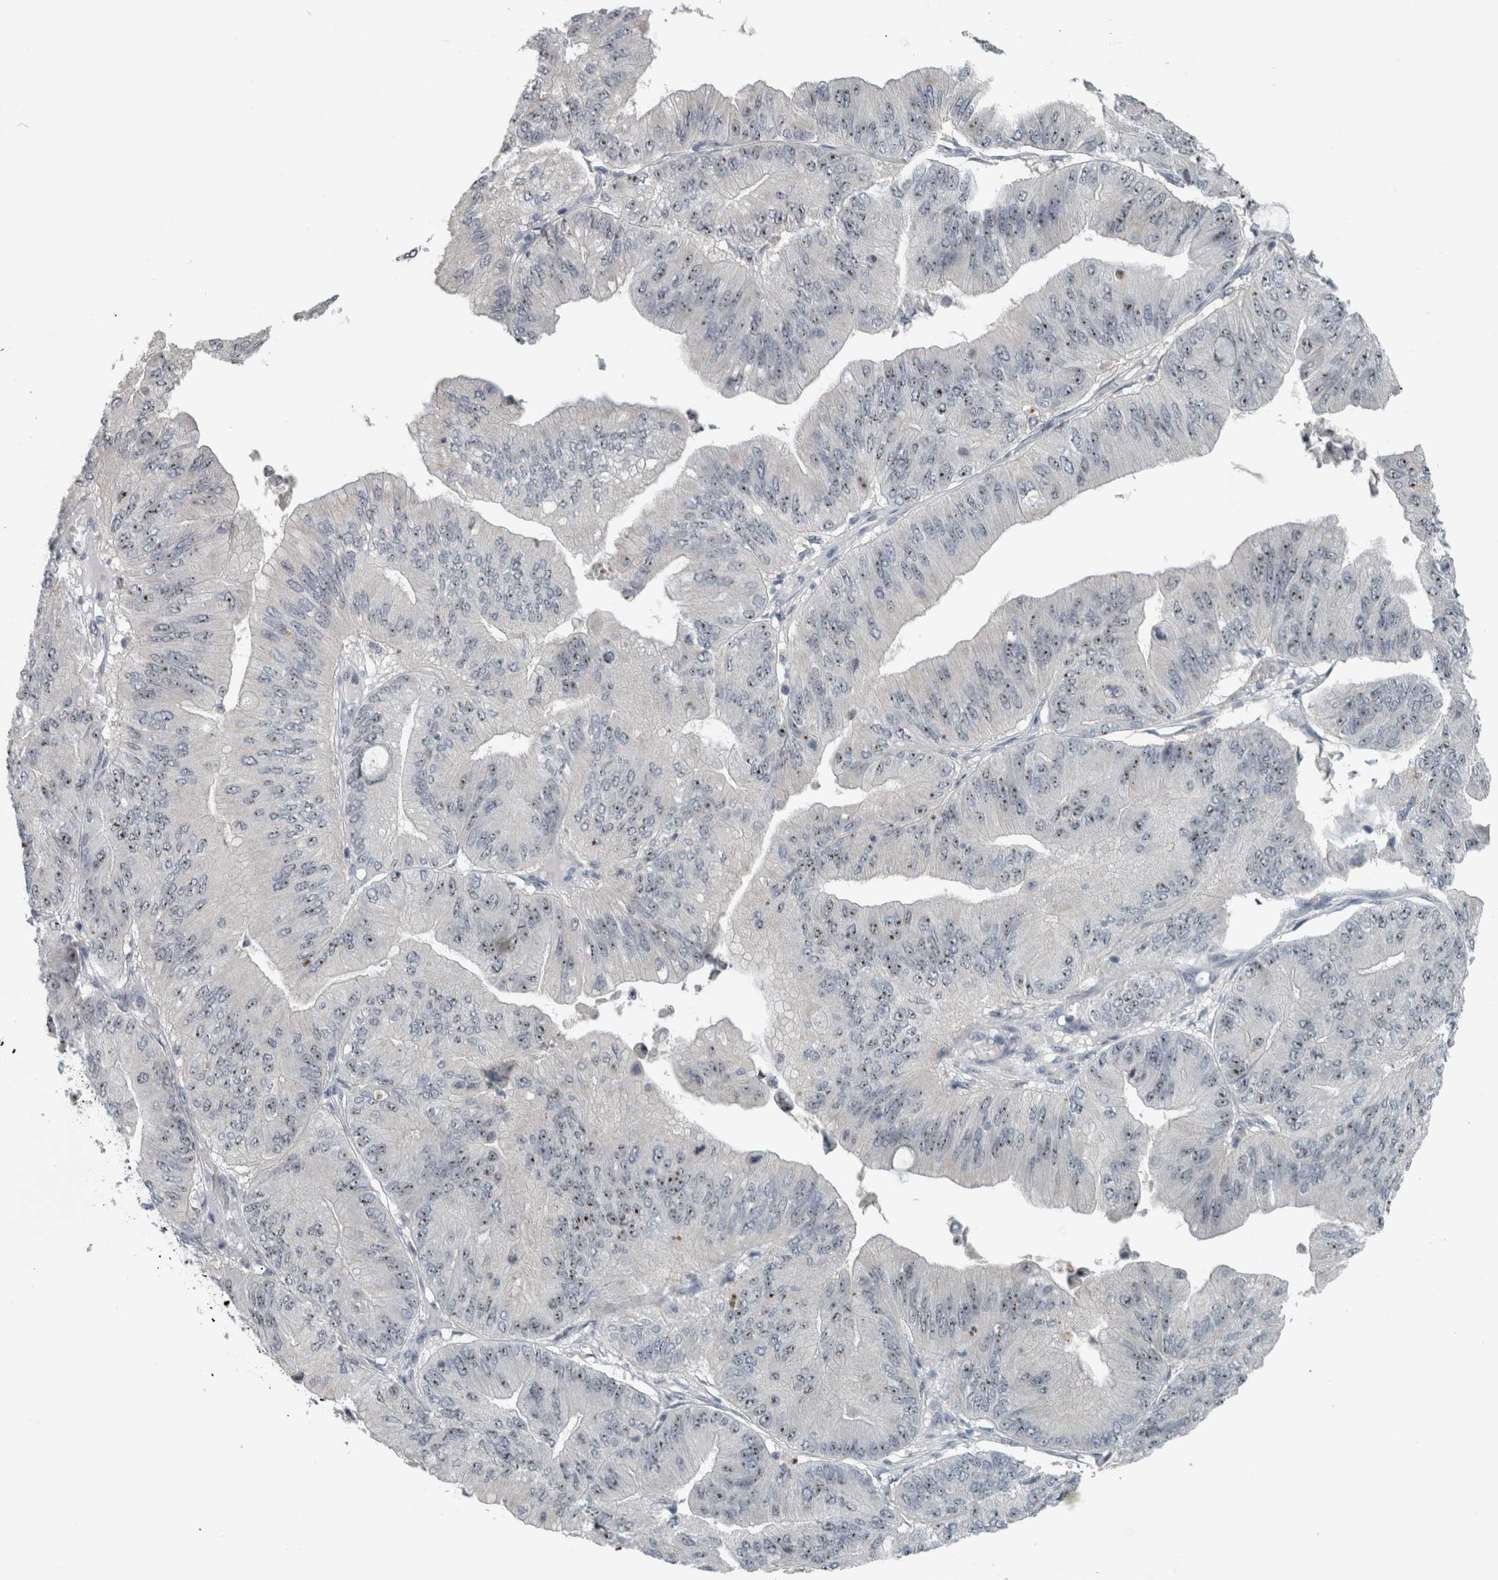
{"staining": {"intensity": "weak", "quantity": "25%-75%", "location": "nuclear"}, "tissue": "ovarian cancer", "cell_type": "Tumor cells", "image_type": "cancer", "snomed": [{"axis": "morphology", "description": "Cystadenocarcinoma, mucinous, NOS"}, {"axis": "topography", "description": "Ovary"}], "caption": "Brown immunohistochemical staining in human ovarian cancer shows weak nuclear expression in approximately 25%-75% of tumor cells. (Brightfield microscopy of DAB IHC at high magnification).", "gene": "UTP6", "patient": {"sex": "female", "age": 61}}